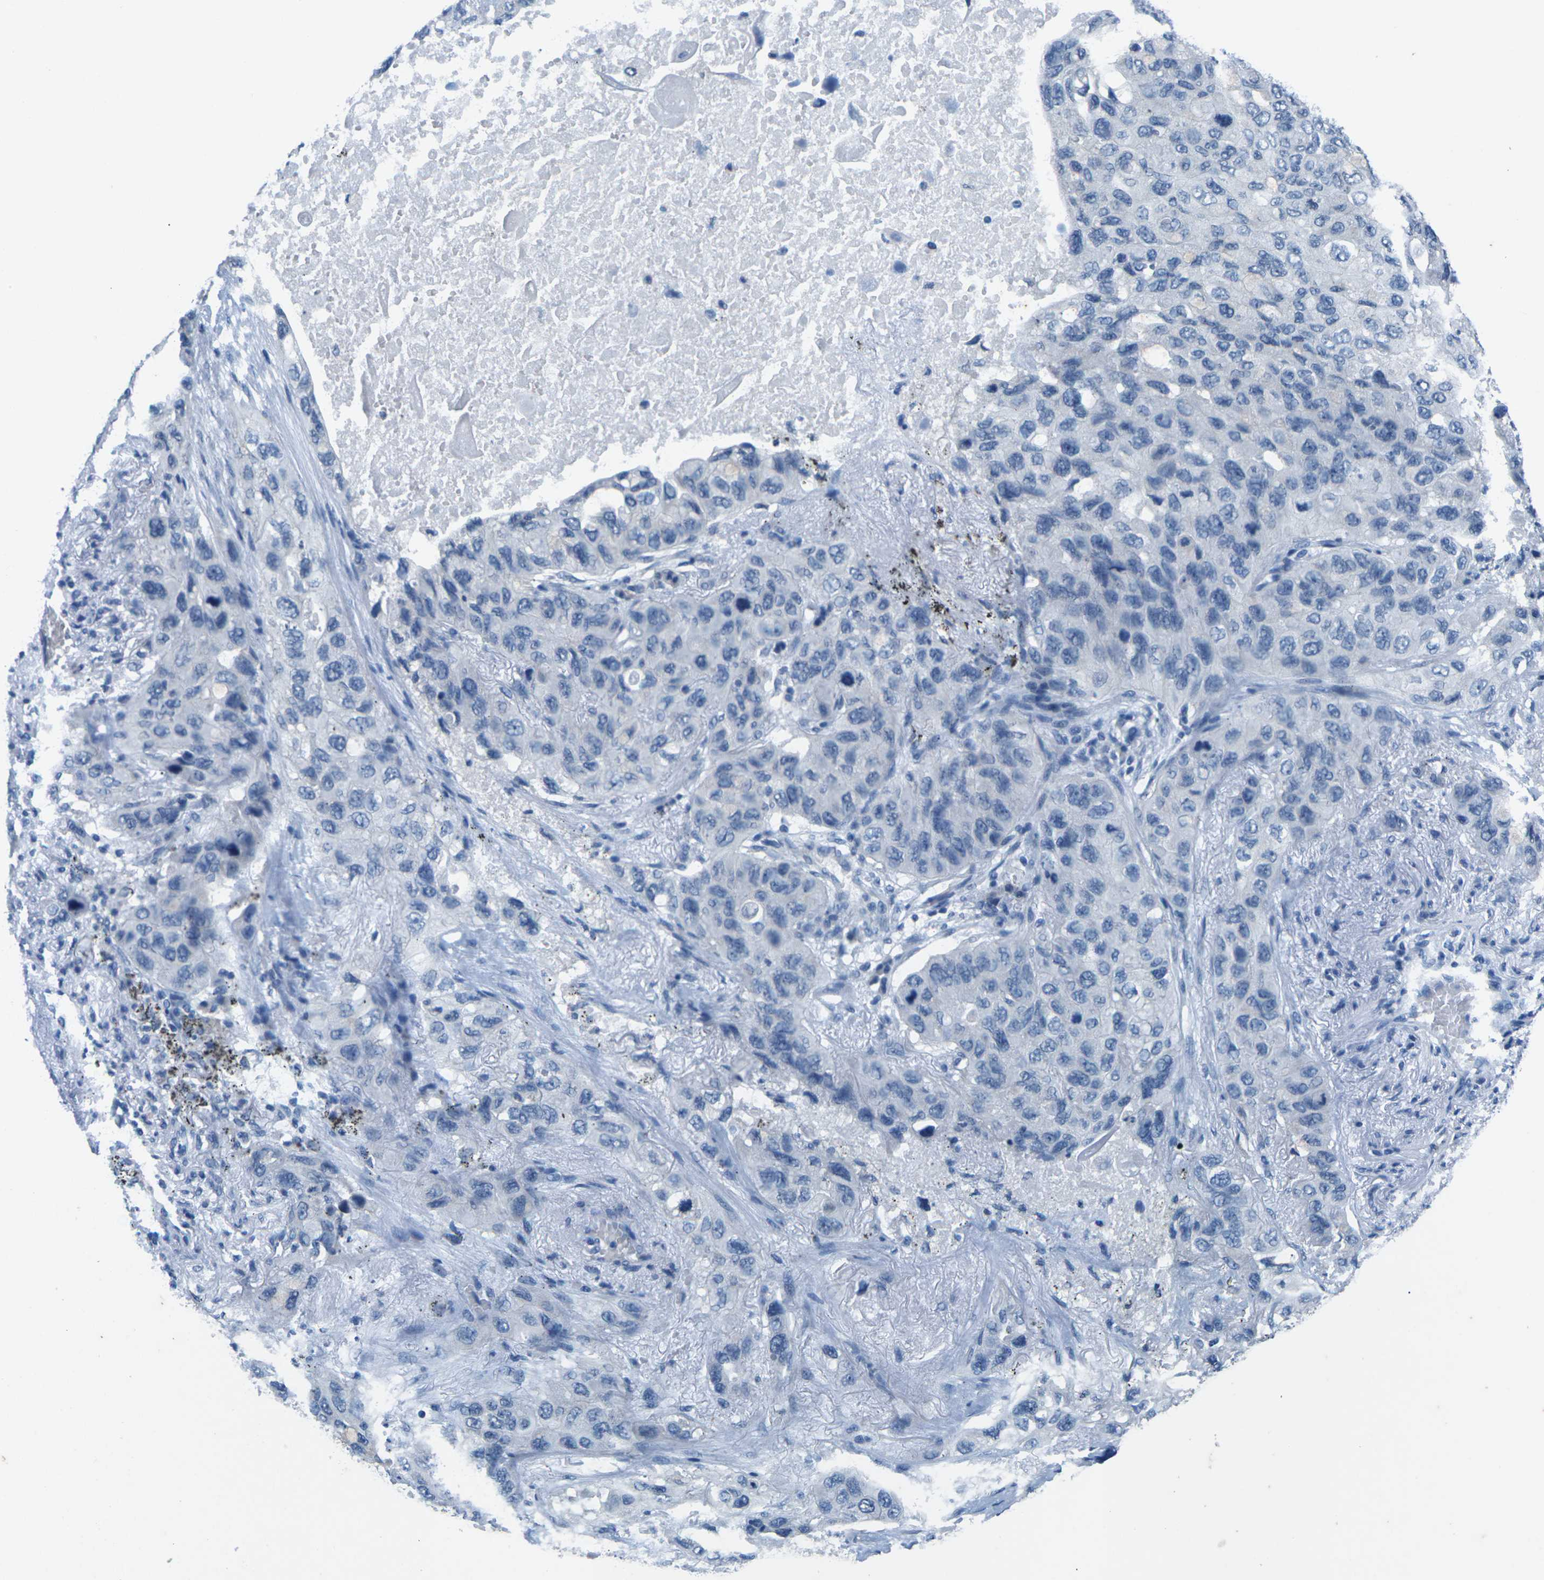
{"staining": {"intensity": "negative", "quantity": "none", "location": "none"}, "tissue": "lung cancer", "cell_type": "Tumor cells", "image_type": "cancer", "snomed": [{"axis": "morphology", "description": "Squamous cell carcinoma, NOS"}, {"axis": "topography", "description": "Lung"}], "caption": "This is an immunohistochemistry (IHC) histopathology image of human lung squamous cell carcinoma. There is no expression in tumor cells.", "gene": "UMOD", "patient": {"sex": "female", "age": 73}}